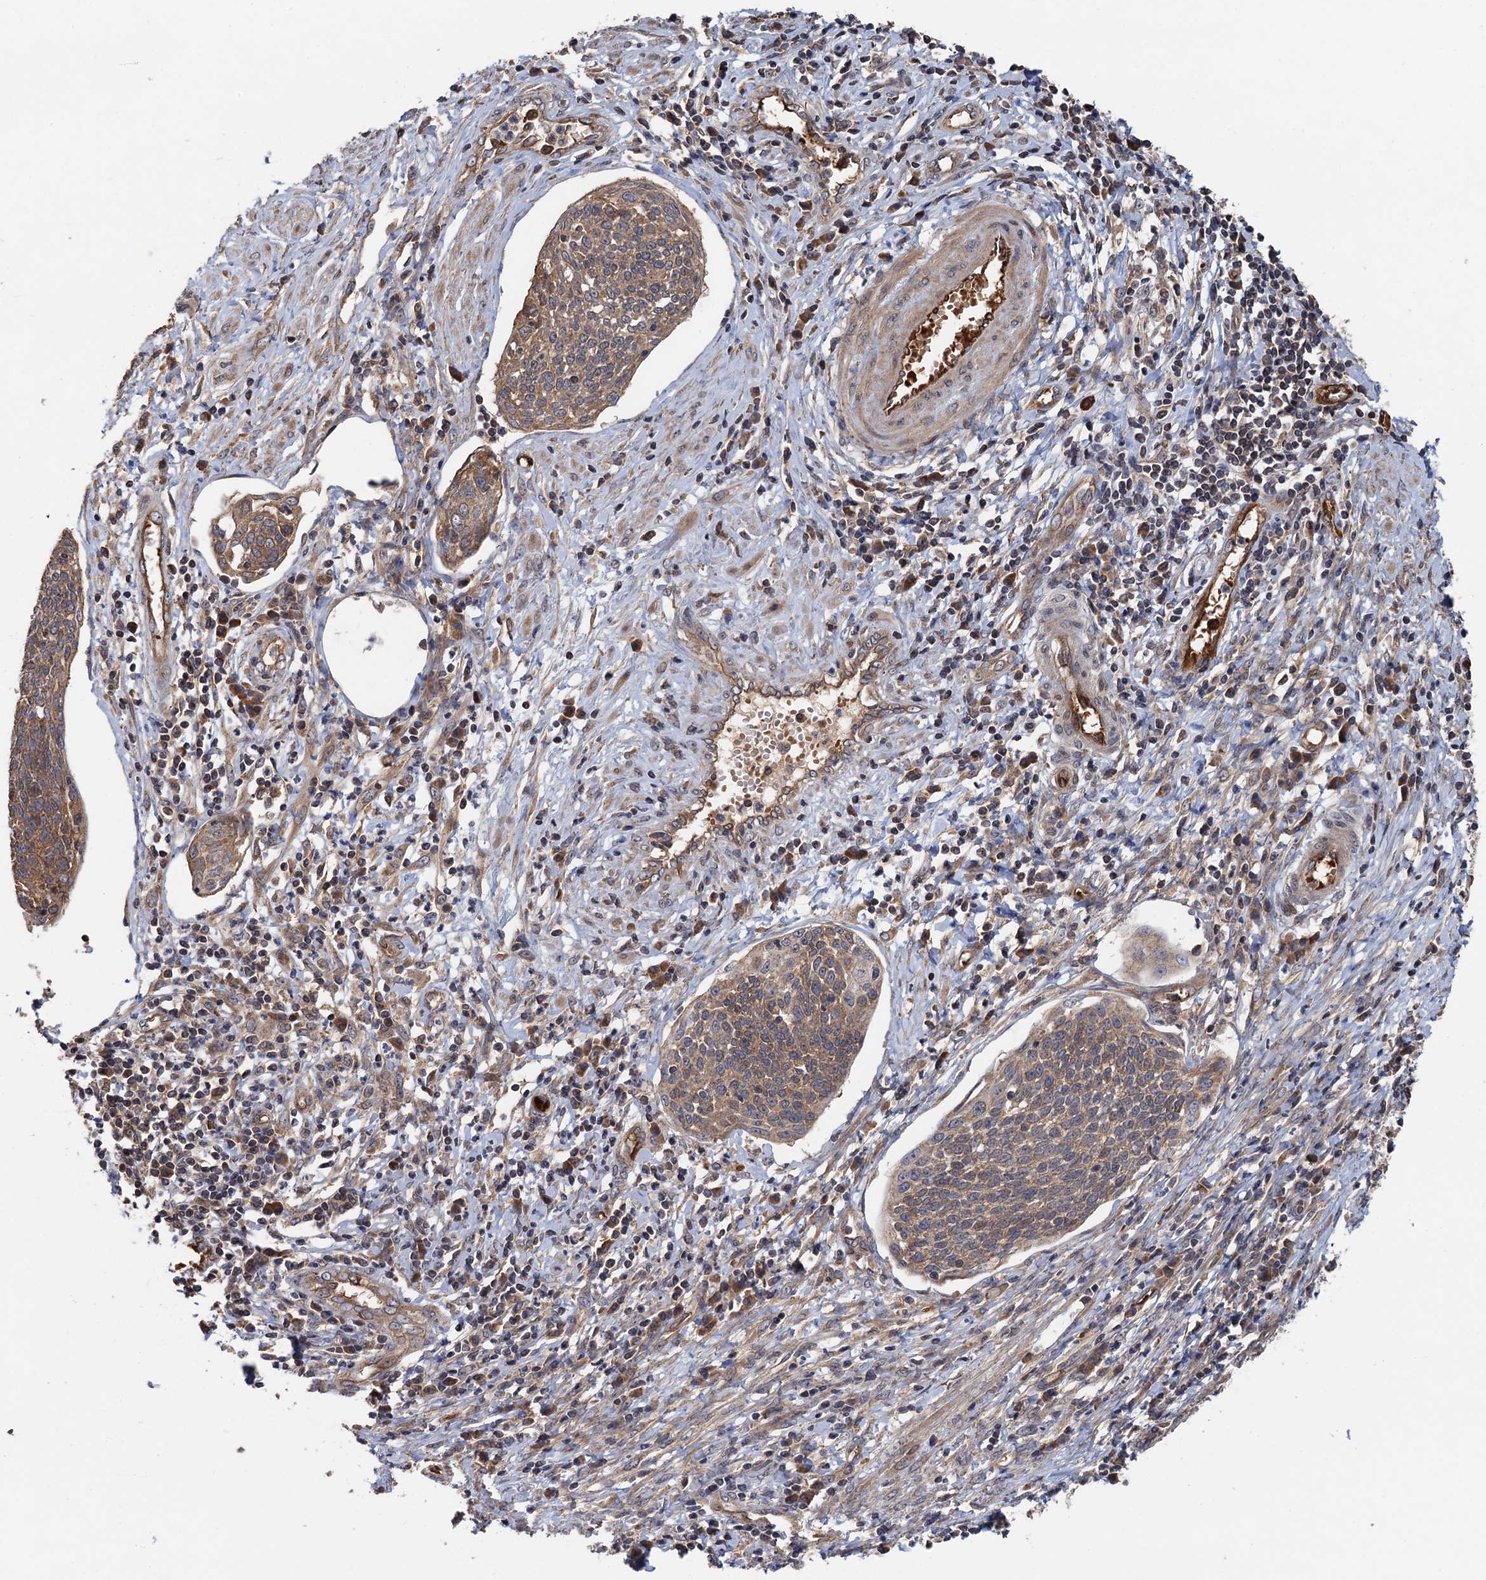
{"staining": {"intensity": "moderate", "quantity": ">75%", "location": "cytoplasmic/membranous"}, "tissue": "cervical cancer", "cell_type": "Tumor cells", "image_type": "cancer", "snomed": [{"axis": "morphology", "description": "Squamous cell carcinoma, NOS"}, {"axis": "topography", "description": "Cervix"}], "caption": "Tumor cells reveal moderate cytoplasmic/membranous staining in approximately >75% of cells in cervical cancer (squamous cell carcinoma).", "gene": "SNX32", "patient": {"sex": "female", "age": 34}}